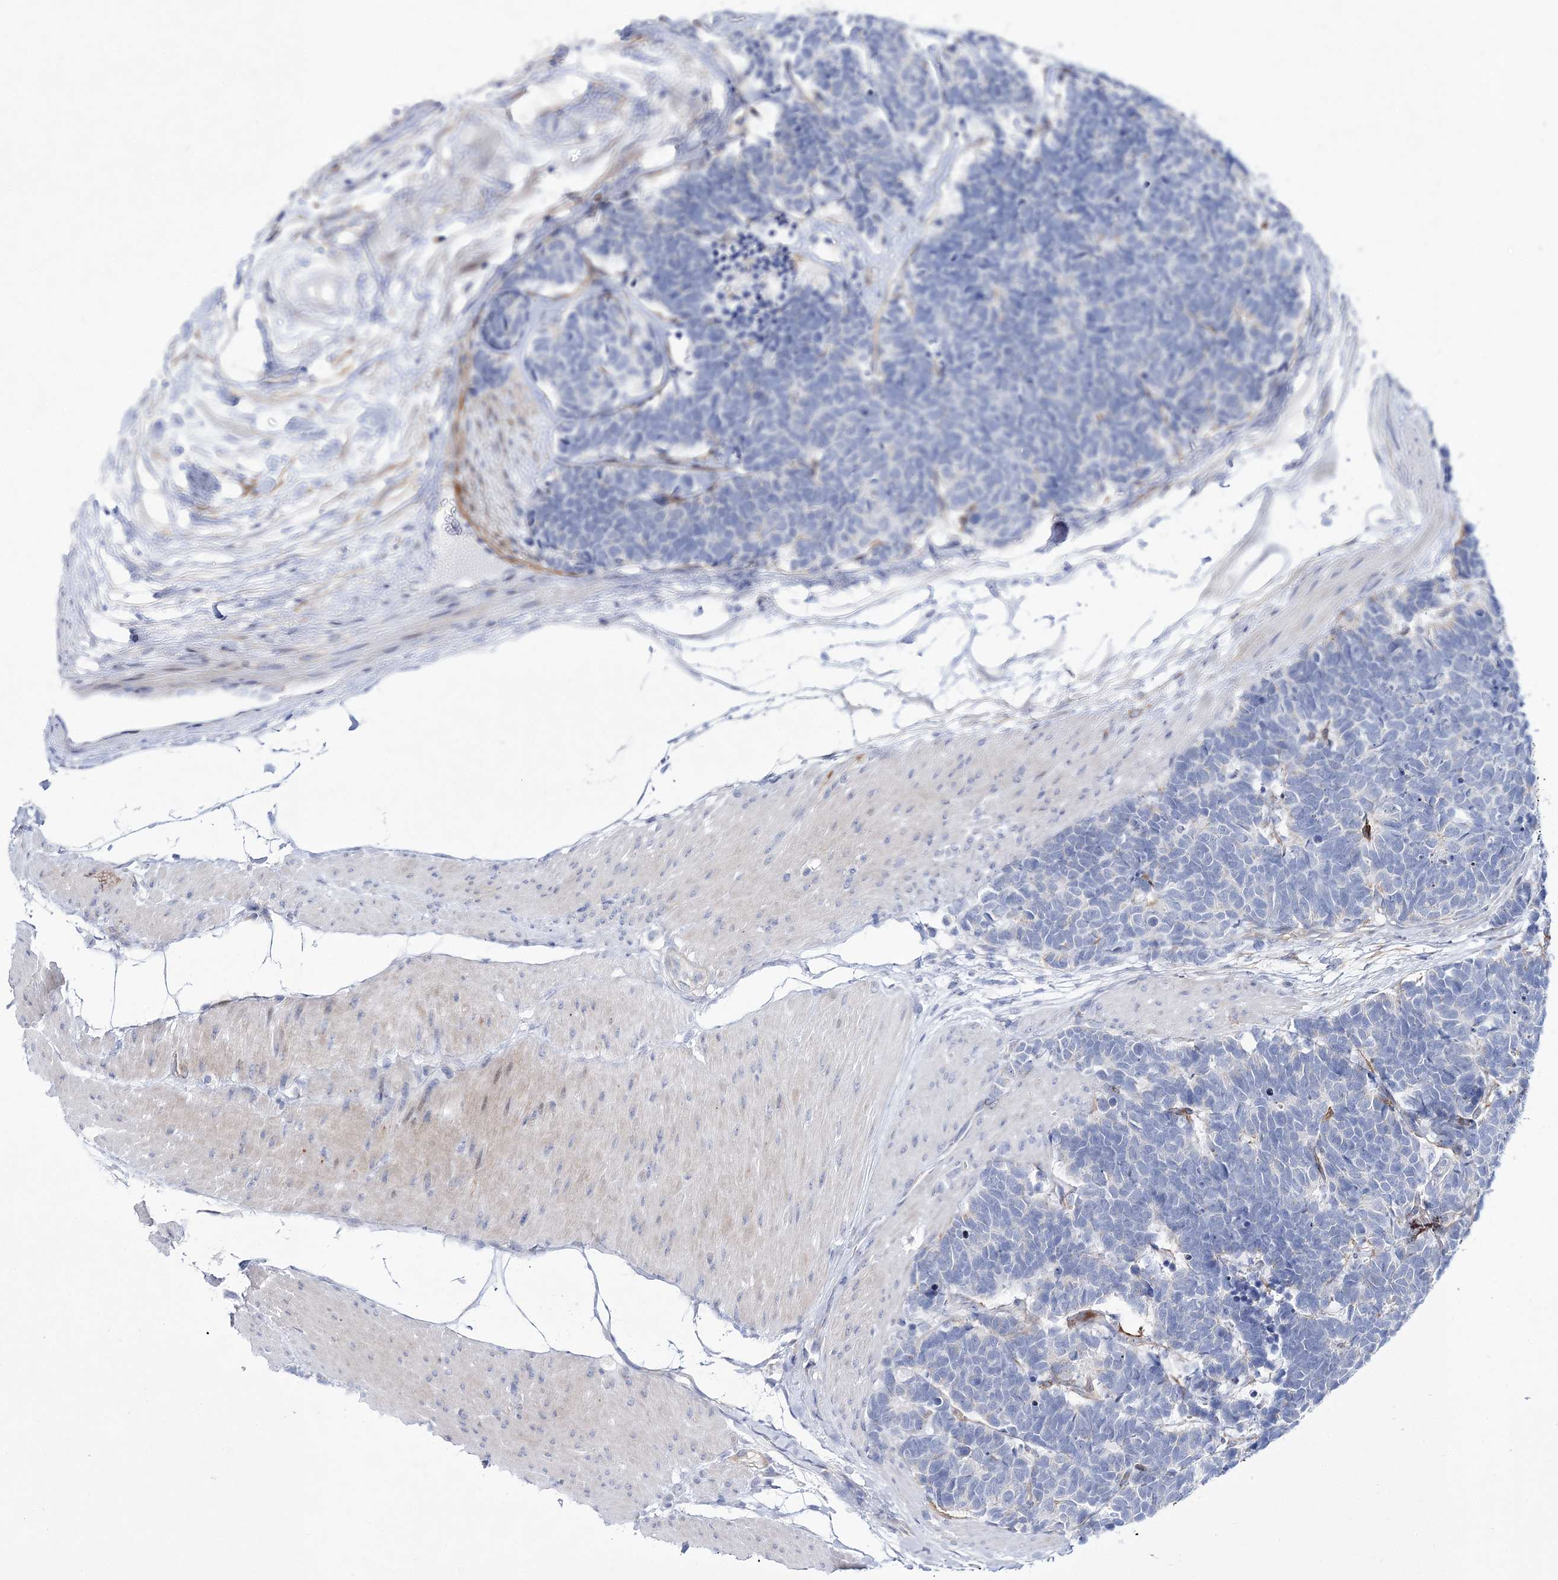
{"staining": {"intensity": "negative", "quantity": "none", "location": "none"}, "tissue": "carcinoid", "cell_type": "Tumor cells", "image_type": "cancer", "snomed": [{"axis": "morphology", "description": "Carcinoma, NOS"}, {"axis": "morphology", "description": "Carcinoid, malignant, NOS"}, {"axis": "topography", "description": "Urinary bladder"}], "caption": "This is an immunohistochemistry photomicrograph of human carcinoid. There is no positivity in tumor cells.", "gene": "ANO1", "patient": {"sex": "male", "age": 57}}